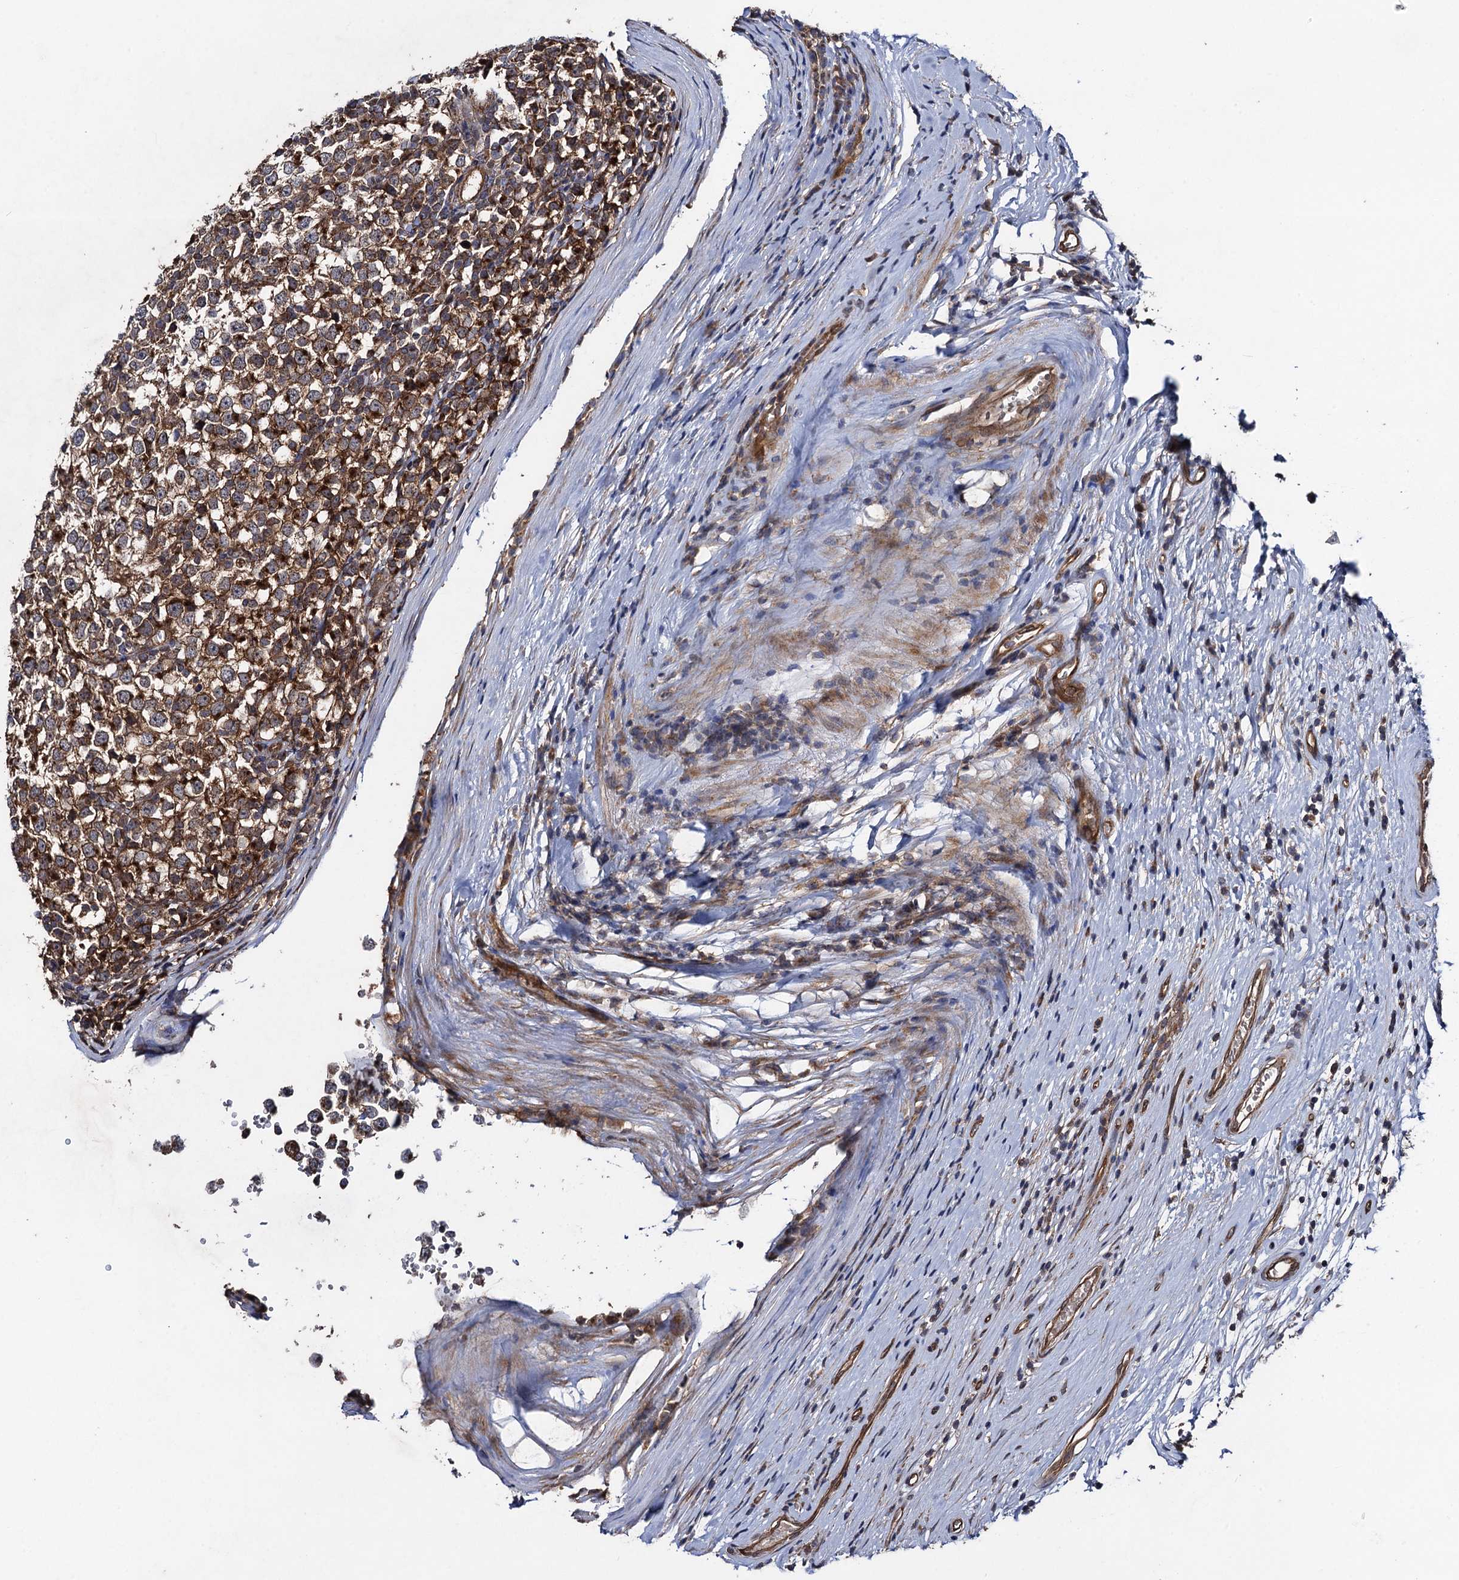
{"staining": {"intensity": "strong", "quantity": ">75%", "location": "cytoplasmic/membranous"}, "tissue": "testis cancer", "cell_type": "Tumor cells", "image_type": "cancer", "snomed": [{"axis": "morphology", "description": "Seminoma, NOS"}, {"axis": "topography", "description": "Testis"}], "caption": "IHC image of testis seminoma stained for a protein (brown), which demonstrates high levels of strong cytoplasmic/membranous expression in approximately >75% of tumor cells.", "gene": "HAUS1", "patient": {"sex": "male", "age": 65}}